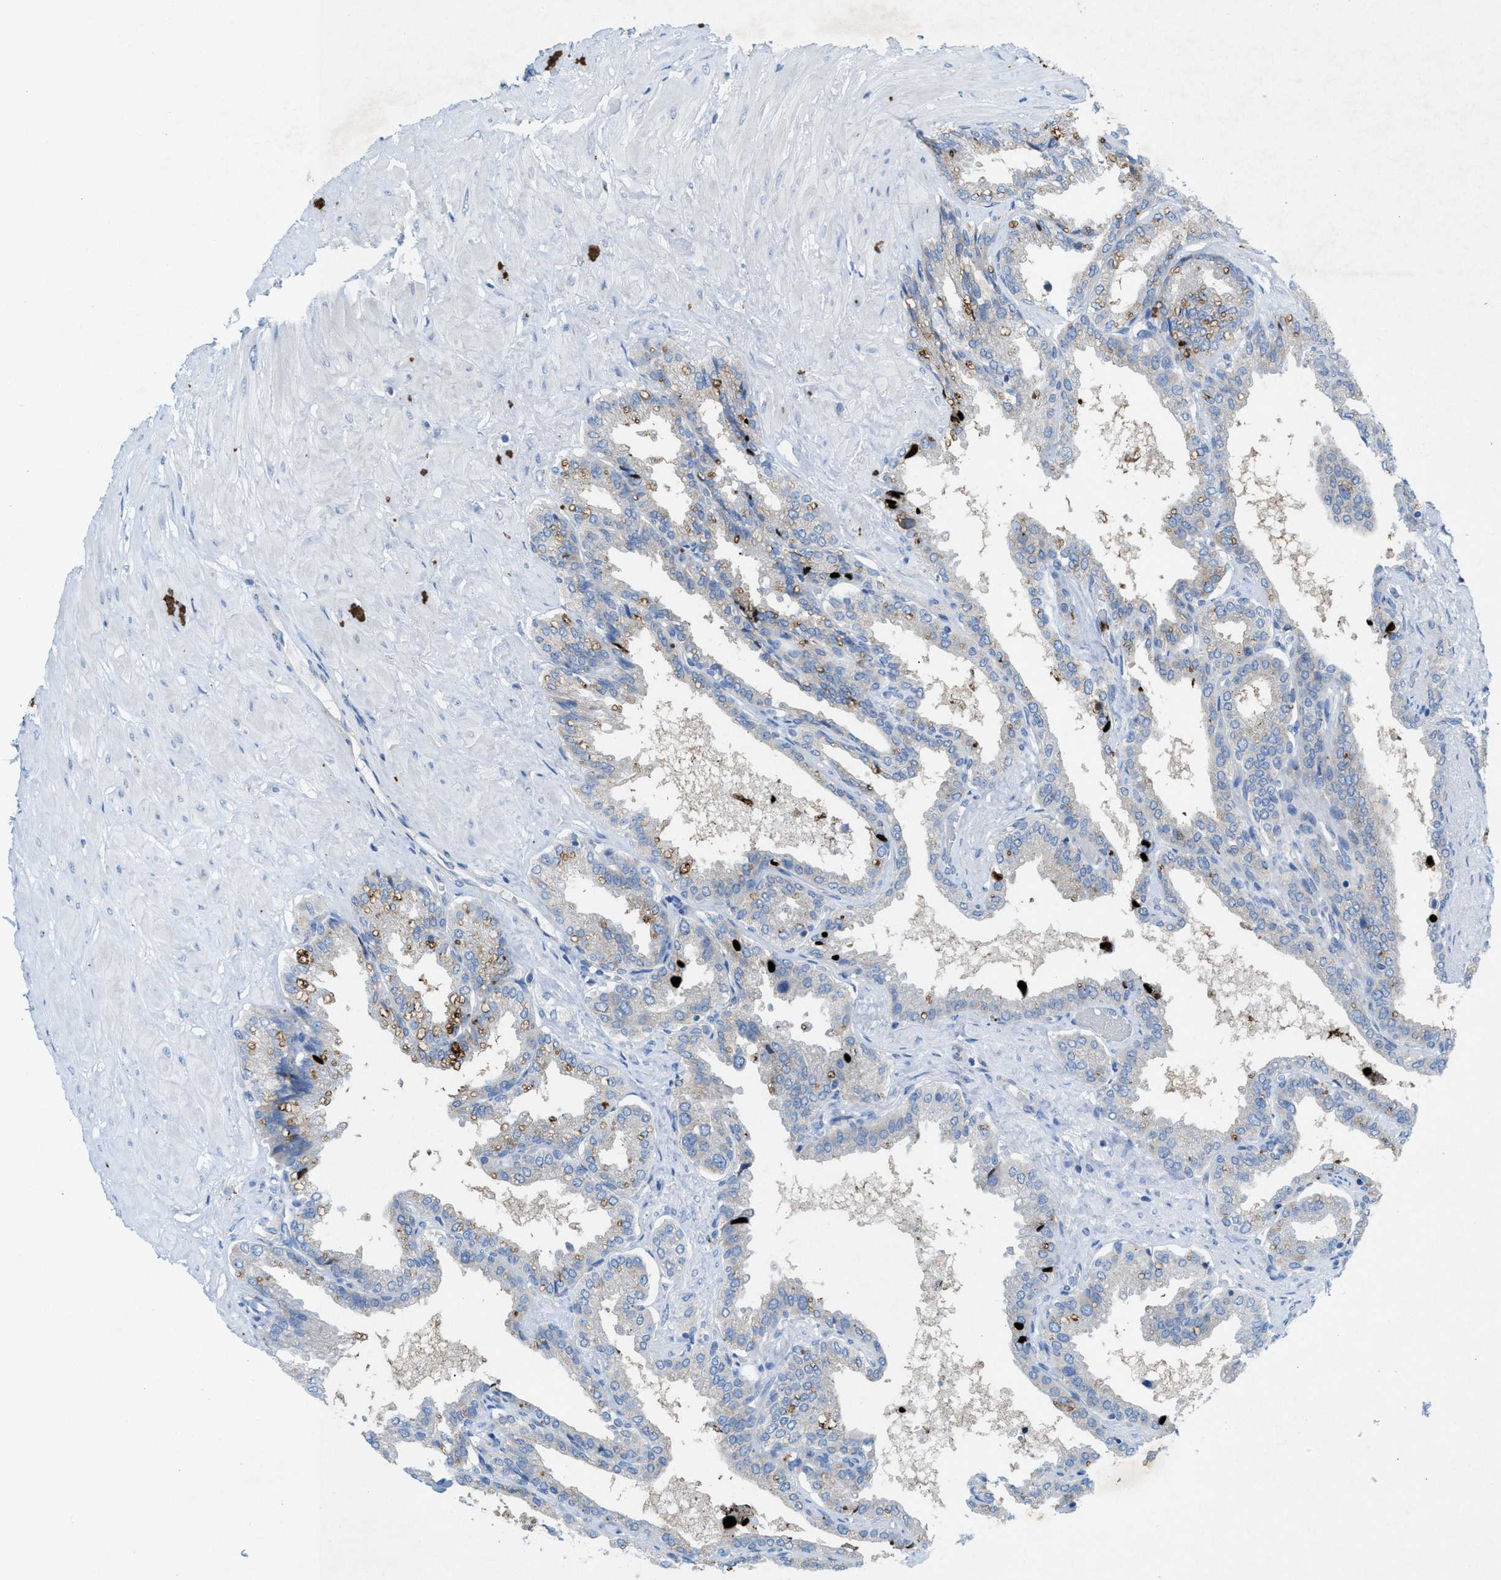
{"staining": {"intensity": "moderate", "quantity": "<25%", "location": "cytoplasmic/membranous"}, "tissue": "seminal vesicle", "cell_type": "Glandular cells", "image_type": "normal", "snomed": [{"axis": "morphology", "description": "Normal tissue, NOS"}, {"axis": "topography", "description": "Seminal veicle"}], "caption": "A low amount of moderate cytoplasmic/membranous positivity is present in approximately <25% of glandular cells in unremarkable seminal vesicle.", "gene": "CKLF", "patient": {"sex": "male", "age": 46}}